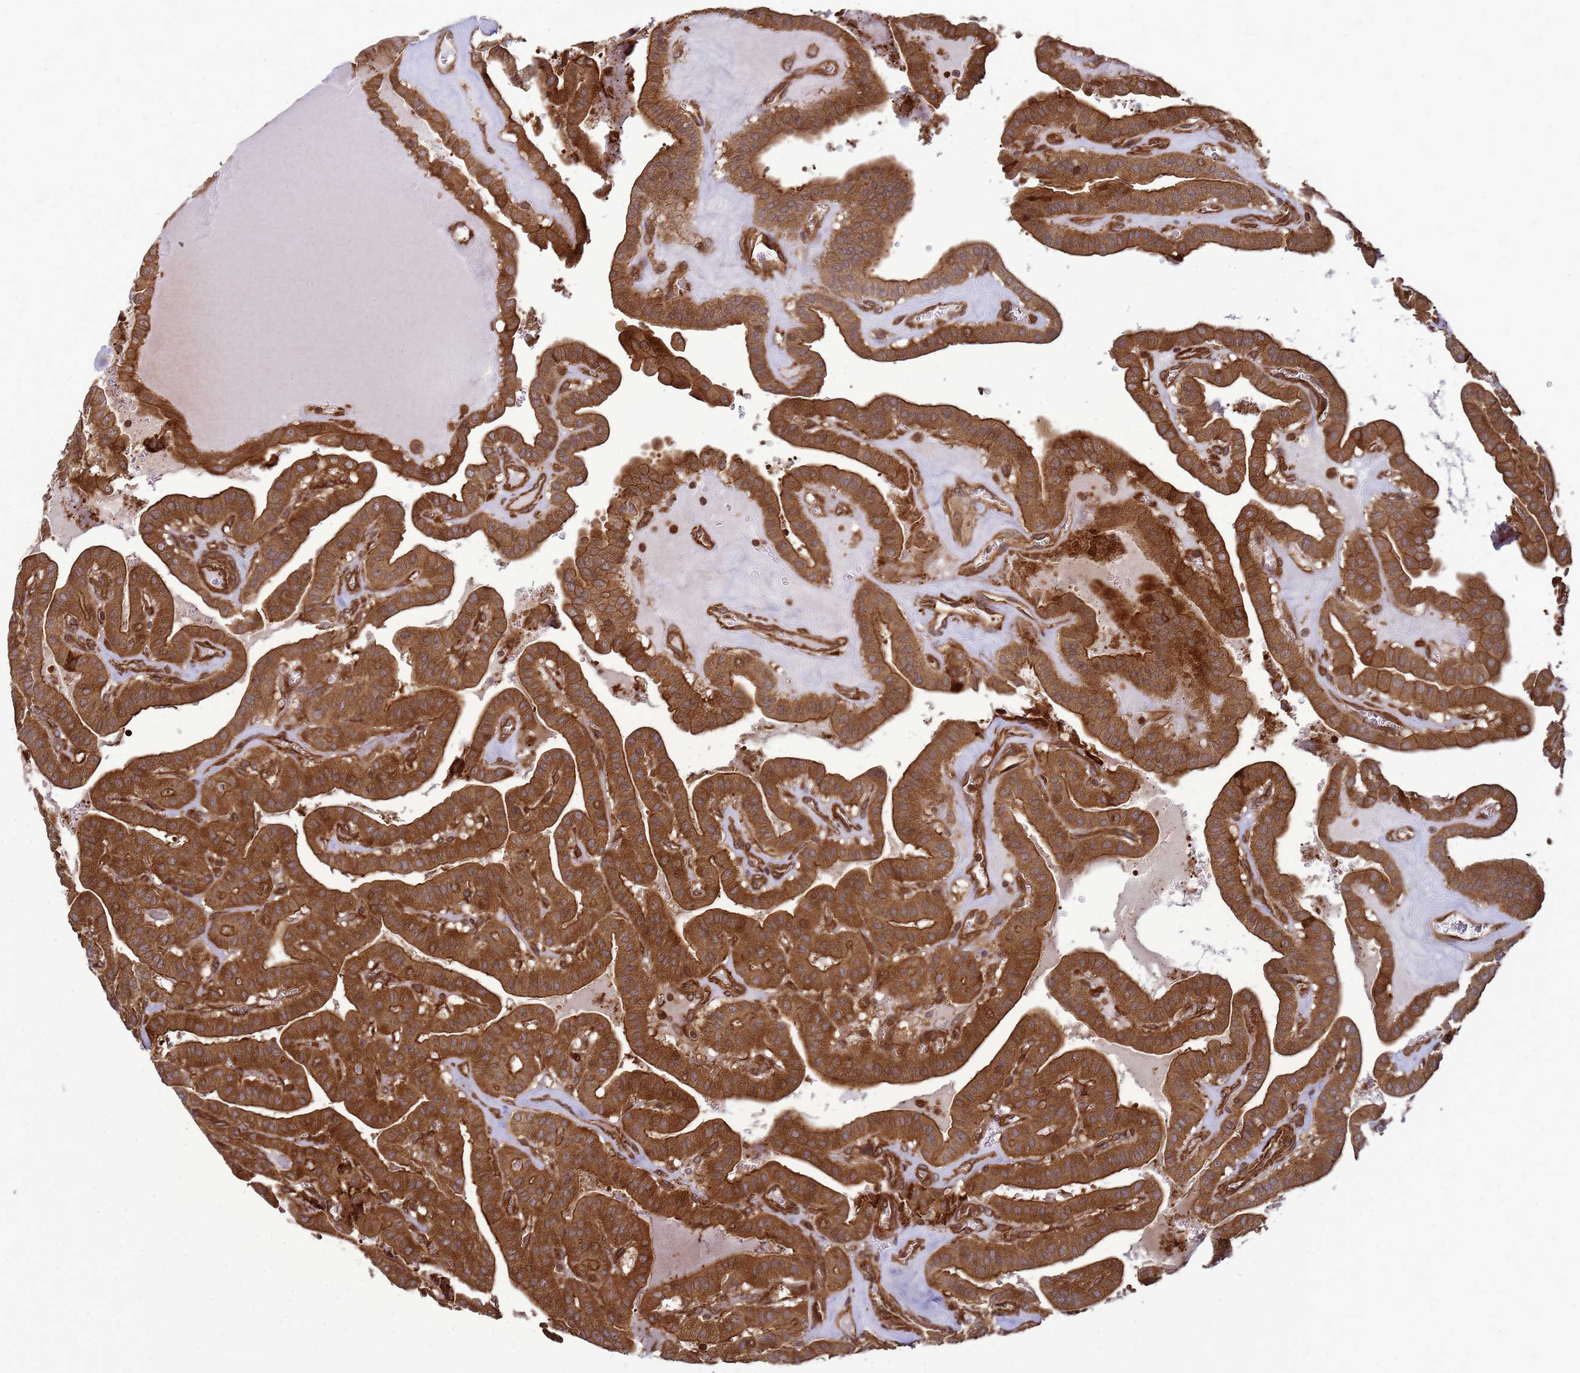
{"staining": {"intensity": "strong", "quantity": ">75%", "location": "cytoplasmic/membranous"}, "tissue": "thyroid cancer", "cell_type": "Tumor cells", "image_type": "cancer", "snomed": [{"axis": "morphology", "description": "Papillary adenocarcinoma, NOS"}, {"axis": "topography", "description": "Thyroid gland"}], "caption": "A photomicrograph showing strong cytoplasmic/membranous staining in approximately >75% of tumor cells in thyroid papillary adenocarcinoma, as visualized by brown immunohistochemical staining.", "gene": "CNOT1", "patient": {"sex": "male", "age": 52}}